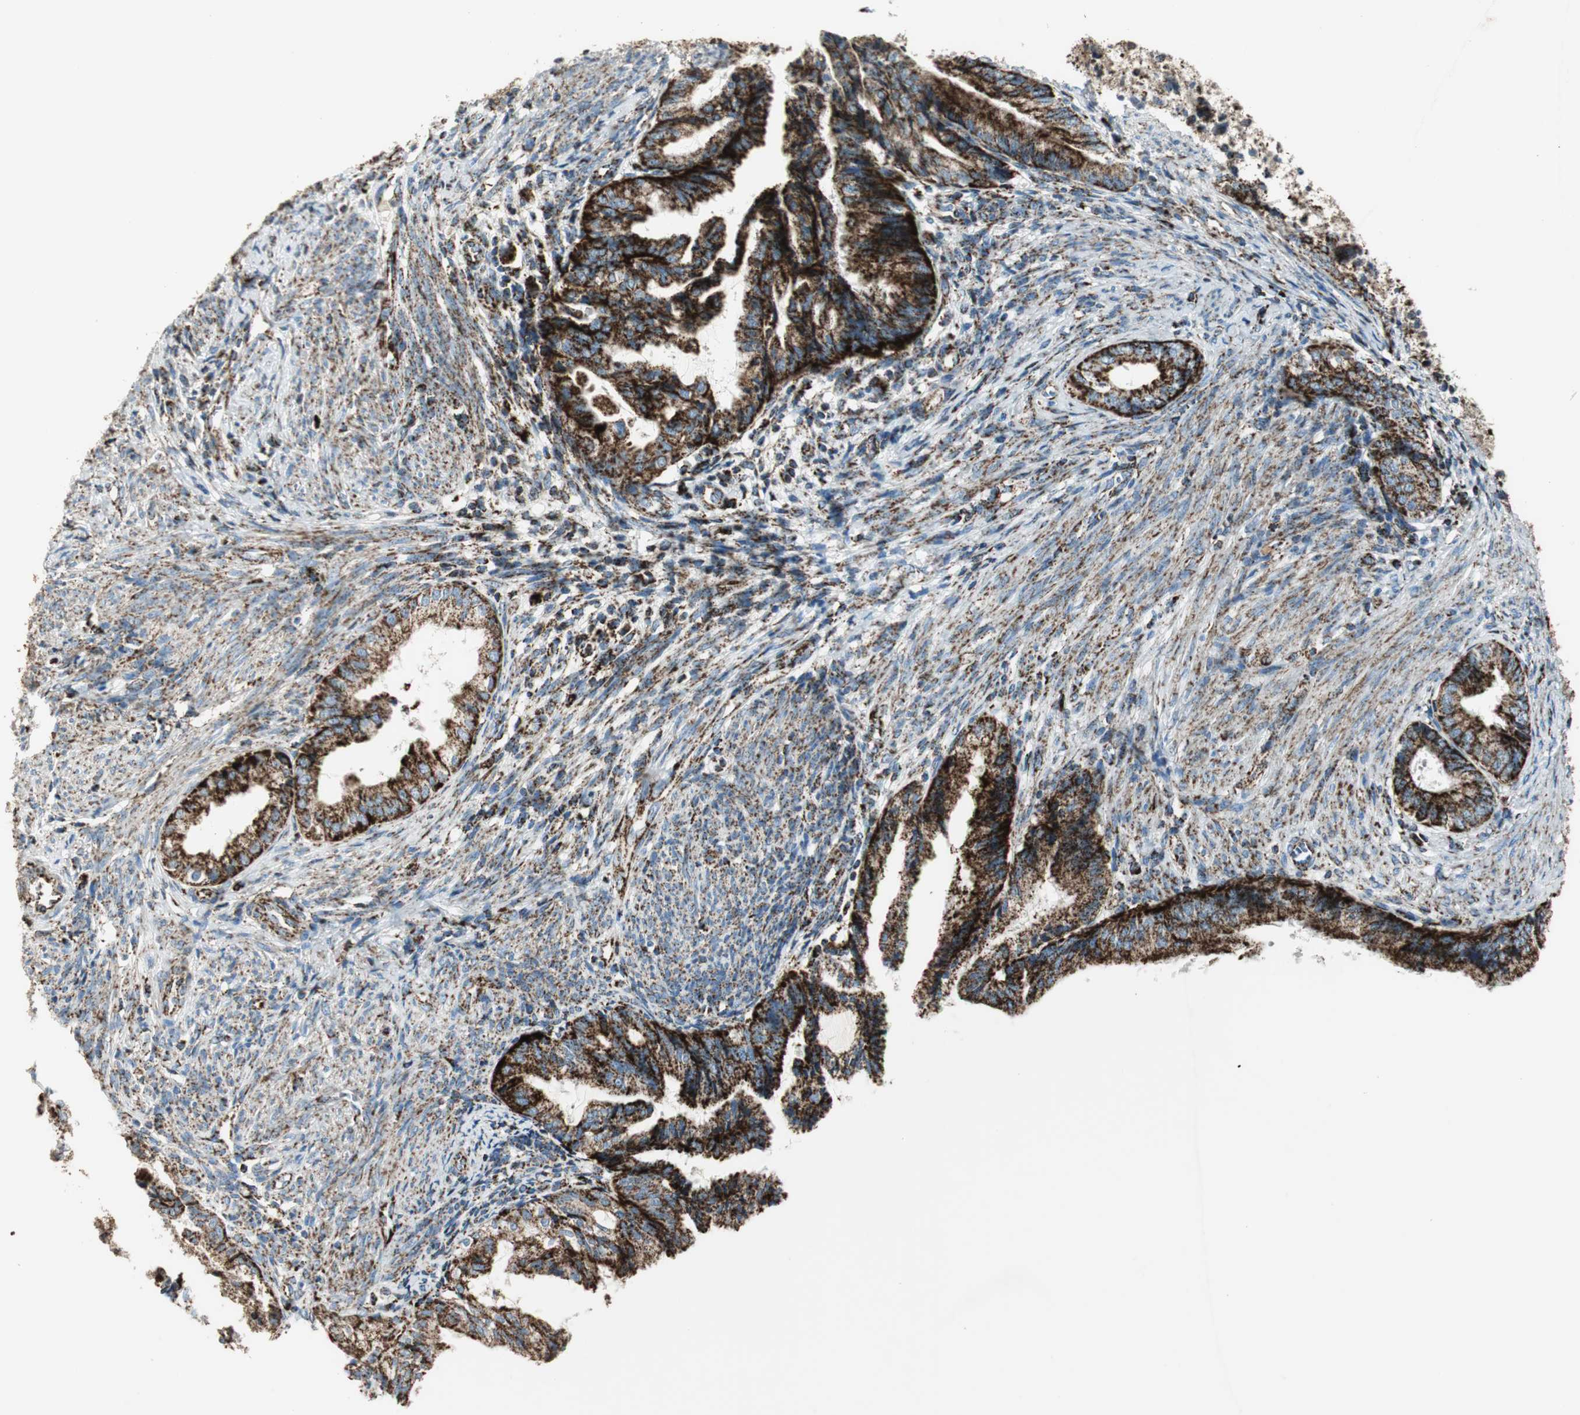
{"staining": {"intensity": "strong", "quantity": ">75%", "location": "cytoplasmic/membranous"}, "tissue": "endometrial cancer", "cell_type": "Tumor cells", "image_type": "cancer", "snomed": [{"axis": "morphology", "description": "Adenocarcinoma, NOS"}, {"axis": "topography", "description": "Endometrium"}], "caption": "Immunohistochemistry (IHC) (DAB) staining of endometrial adenocarcinoma shows strong cytoplasmic/membranous protein staining in about >75% of tumor cells.", "gene": "ME2", "patient": {"sex": "female", "age": 86}}